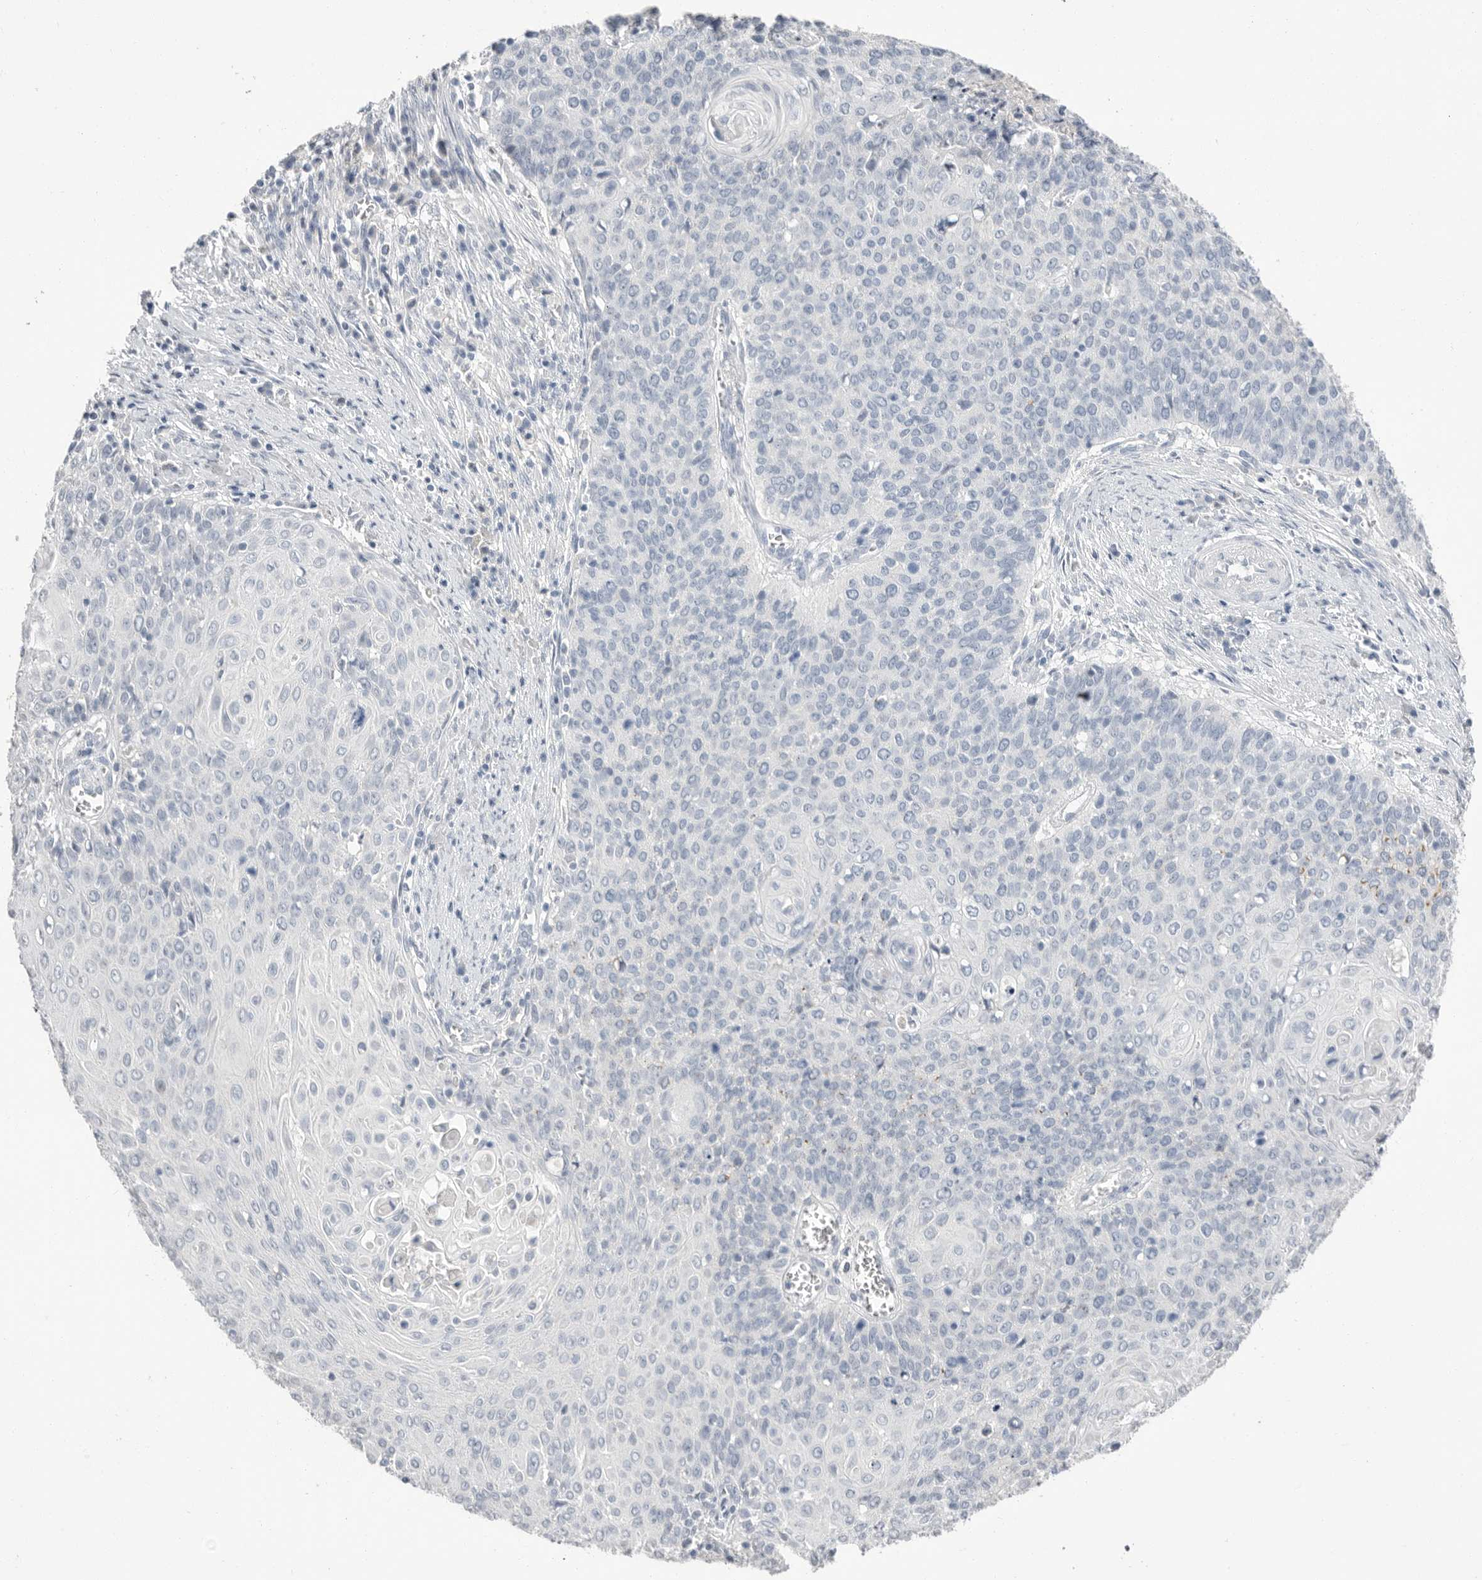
{"staining": {"intensity": "negative", "quantity": "none", "location": "none"}, "tissue": "cervical cancer", "cell_type": "Tumor cells", "image_type": "cancer", "snomed": [{"axis": "morphology", "description": "Squamous cell carcinoma, NOS"}, {"axis": "topography", "description": "Cervix"}], "caption": "DAB (3,3'-diaminobenzidine) immunohistochemical staining of squamous cell carcinoma (cervical) displays no significant positivity in tumor cells.", "gene": "APOA2", "patient": {"sex": "female", "age": 39}}